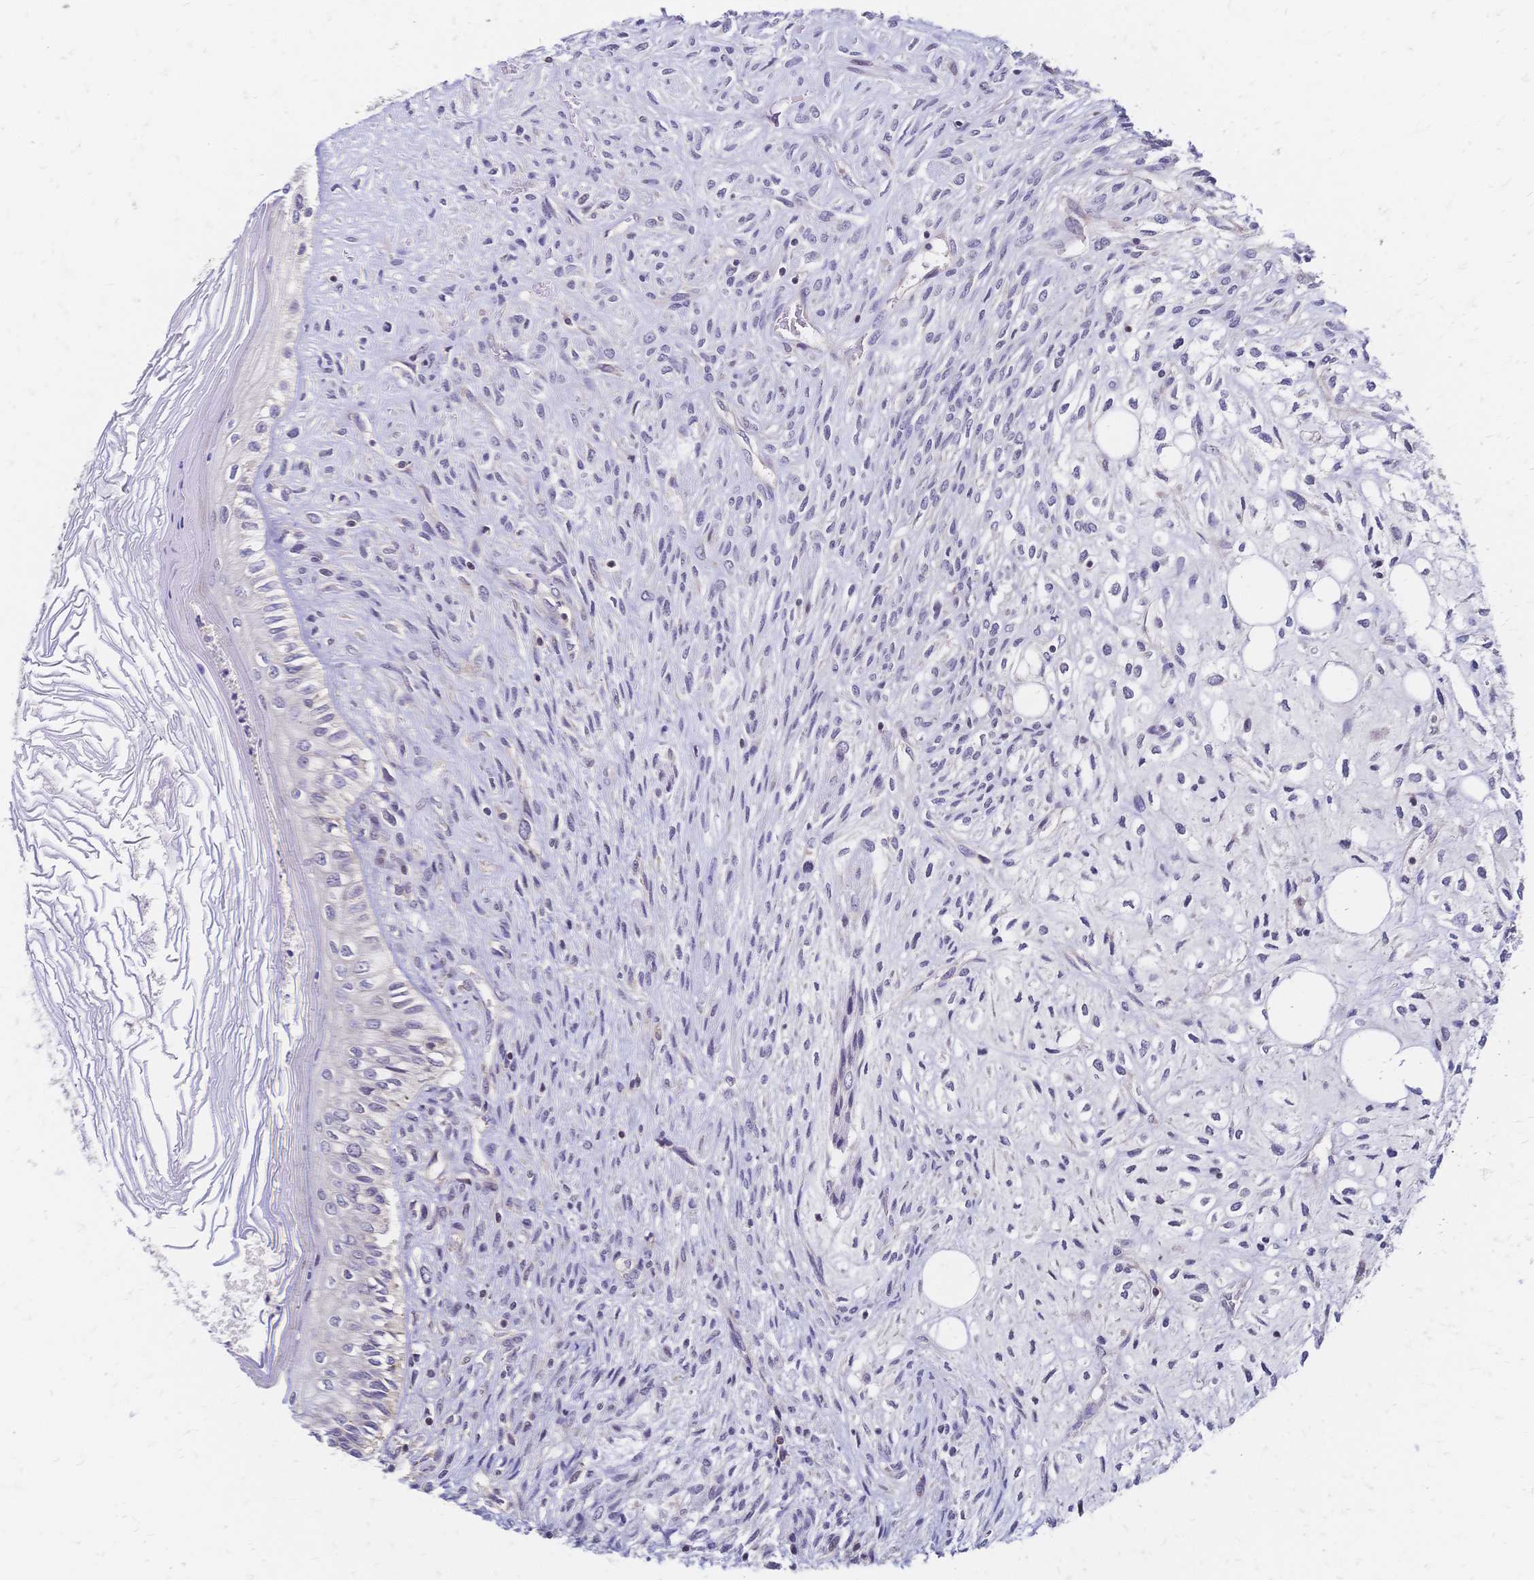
{"staining": {"intensity": "negative", "quantity": "none", "location": "none"}, "tissue": "testis cancer", "cell_type": "Tumor cells", "image_type": "cancer", "snomed": [{"axis": "morphology", "description": "Carcinoma, Embryonal, NOS"}, {"axis": "topography", "description": "Testis"}], "caption": "High magnification brightfield microscopy of testis cancer (embryonal carcinoma) stained with DAB (3,3'-diaminobenzidine) (brown) and counterstained with hematoxylin (blue): tumor cells show no significant staining.", "gene": "CBX7", "patient": {"sex": "male", "age": 37}}